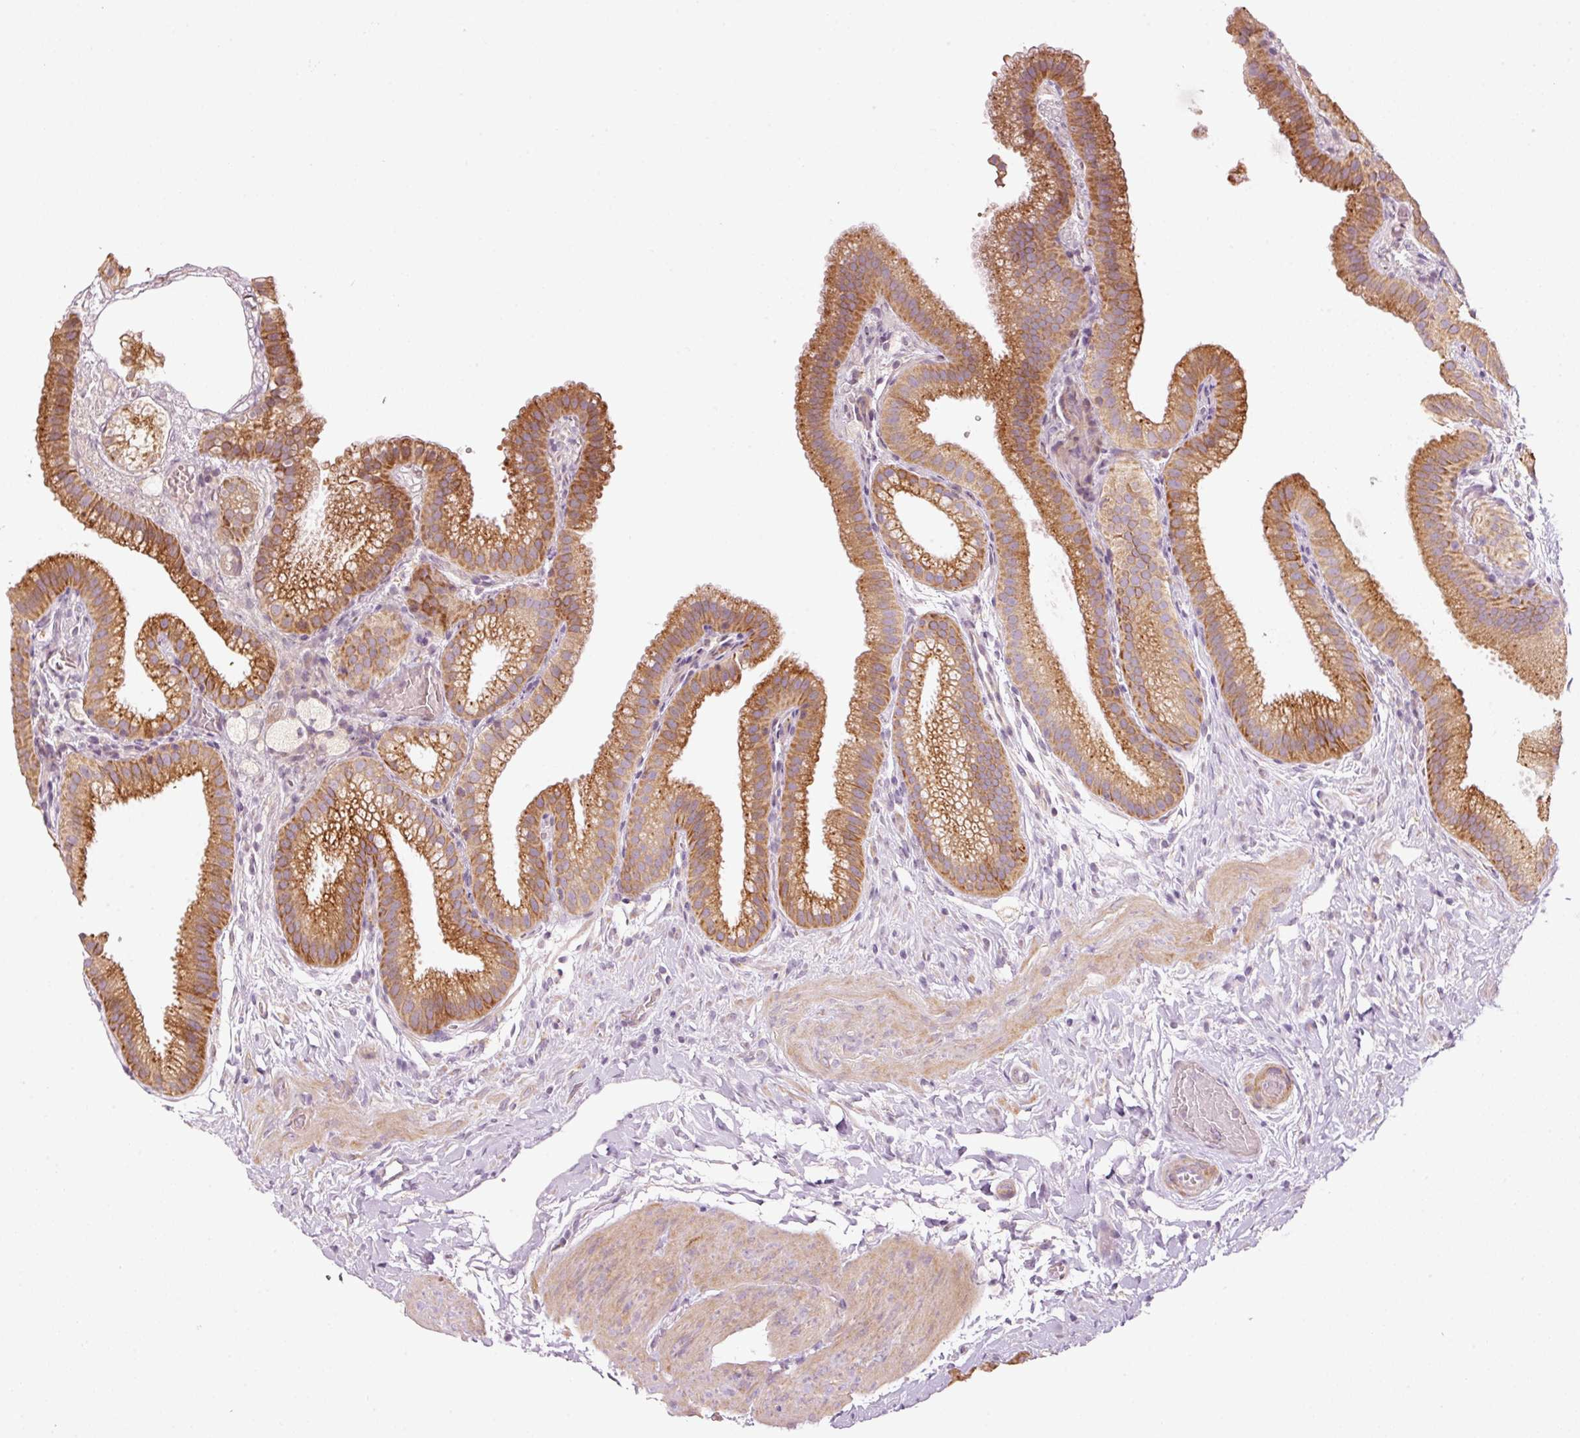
{"staining": {"intensity": "strong", "quantity": ">75%", "location": "cytoplasmic/membranous"}, "tissue": "gallbladder", "cell_type": "Glandular cells", "image_type": "normal", "snomed": [{"axis": "morphology", "description": "Normal tissue, NOS"}, {"axis": "topography", "description": "Gallbladder"}], "caption": "Unremarkable gallbladder shows strong cytoplasmic/membranous expression in approximately >75% of glandular cells.", "gene": "MAP10", "patient": {"sex": "female", "age": 63}}